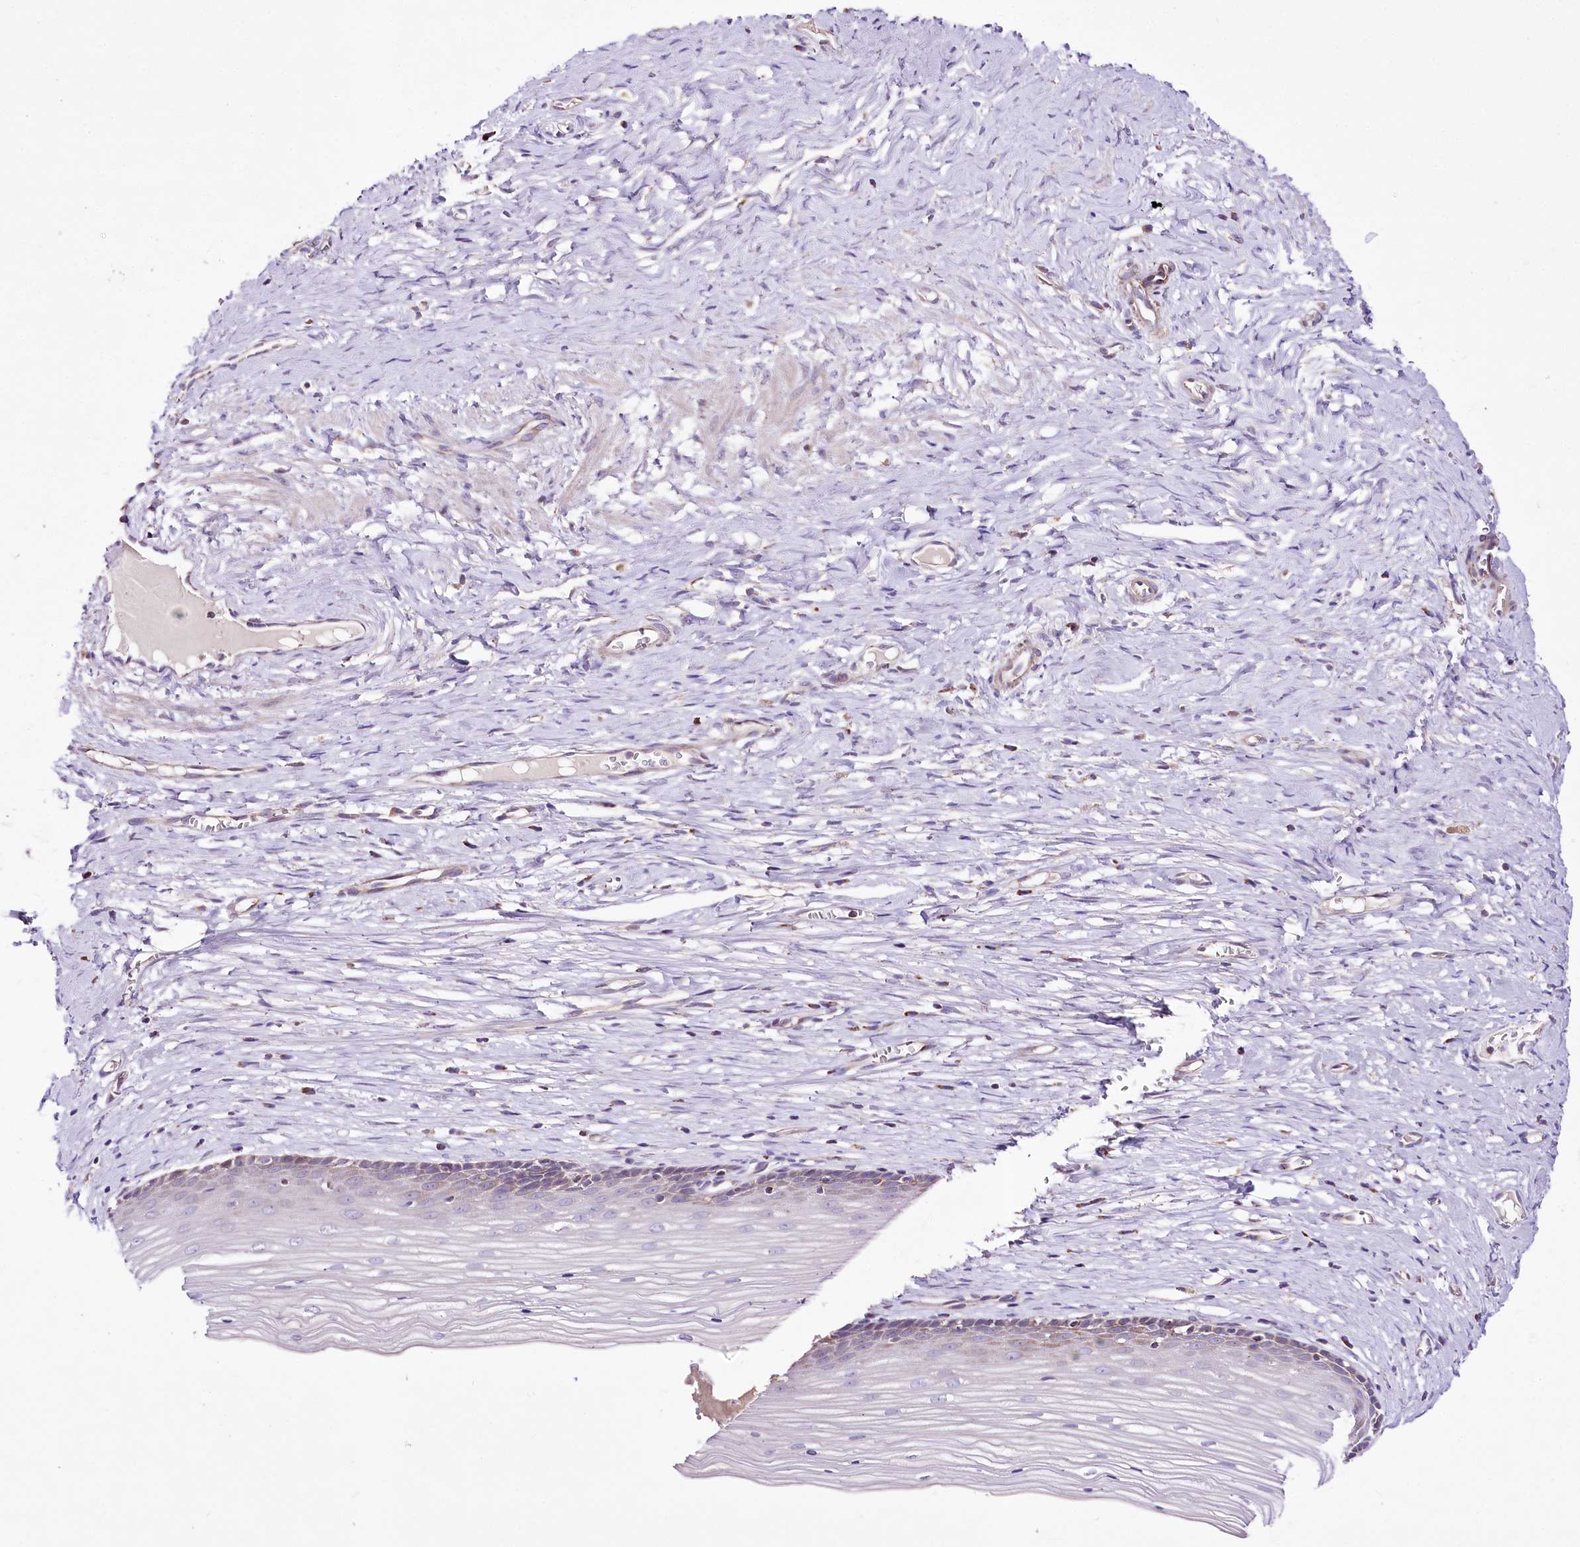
{"staining": {"intensity": "moderate", "quantity": "25%-75%", "location": "cytoplasmic/membranous"}, "tissue": "cervix", "cell_type": "Glandular cells", "image_type": "normal", "snomed": [{"axis": "morphology", "description": "Normal tissue, NOS"}, {"axis": "topography", "description": "Cervix"}], "caption": "Benign cervix exhibits moderate cytoplasmic/membranous positivity in approximately 25%-75% of glandular cells.", "gene": "ATE1", "patient": {"sex": "female", "age": 42}}